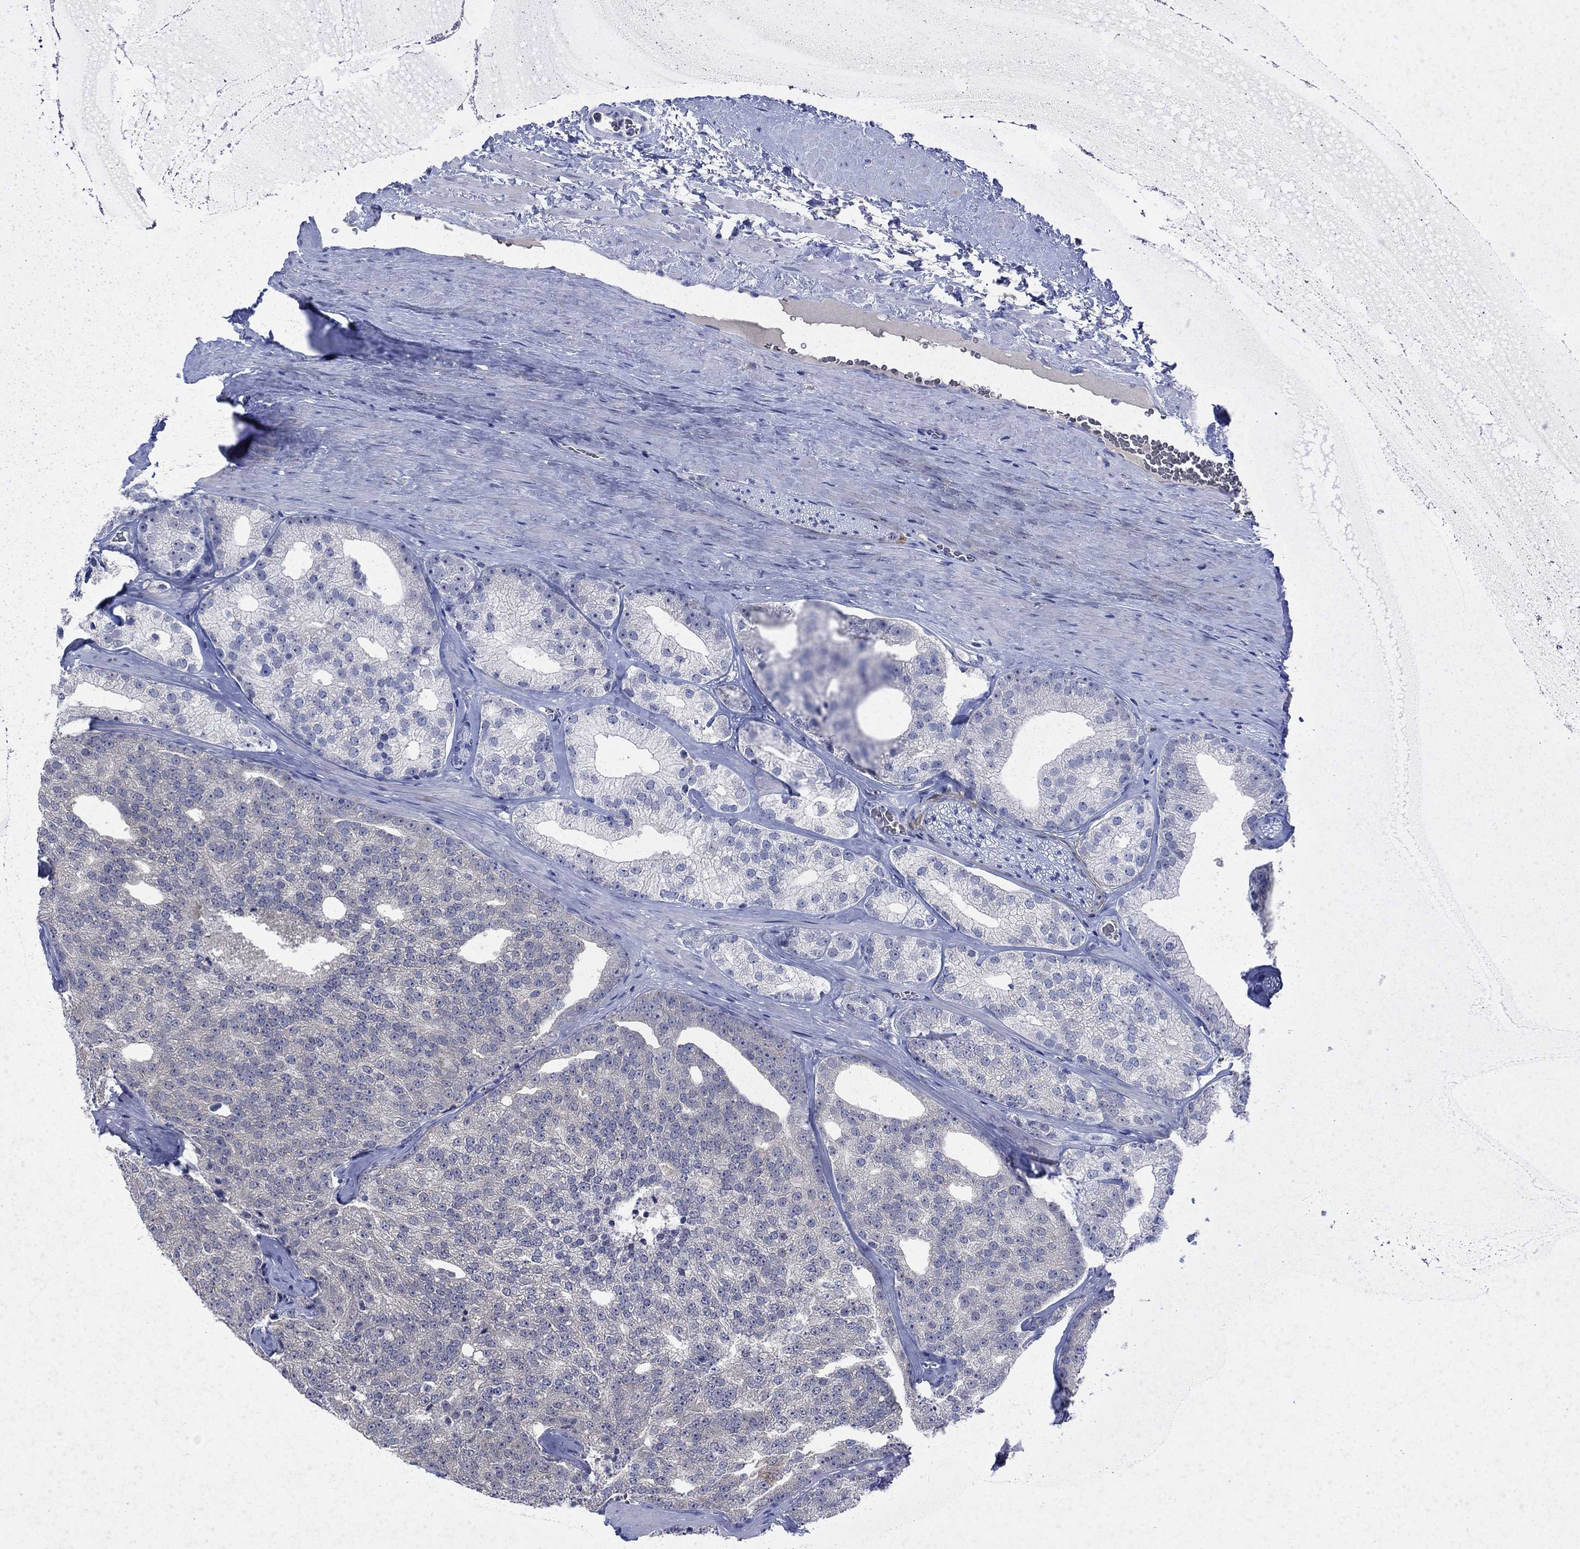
{"staining": {"intensity": "negative", "quantity": "none", "location": "none"}, "tissue": "prostate cancer", "cell_type": "Tumor cells", "image_type": "cancer", "snomed": [{"axis": "morphology", "description": "Adenocarcinoma, NOS"}, {"axis": "topography", "description": "Prostate and seminal vesicle, NOS"}], "caption": "Tumor cells are negative for brown protein staining in prostate cancer (adenocarcinoma).", "gene": "ENPP6", "patient": {"sex": "male", "age": 62}}